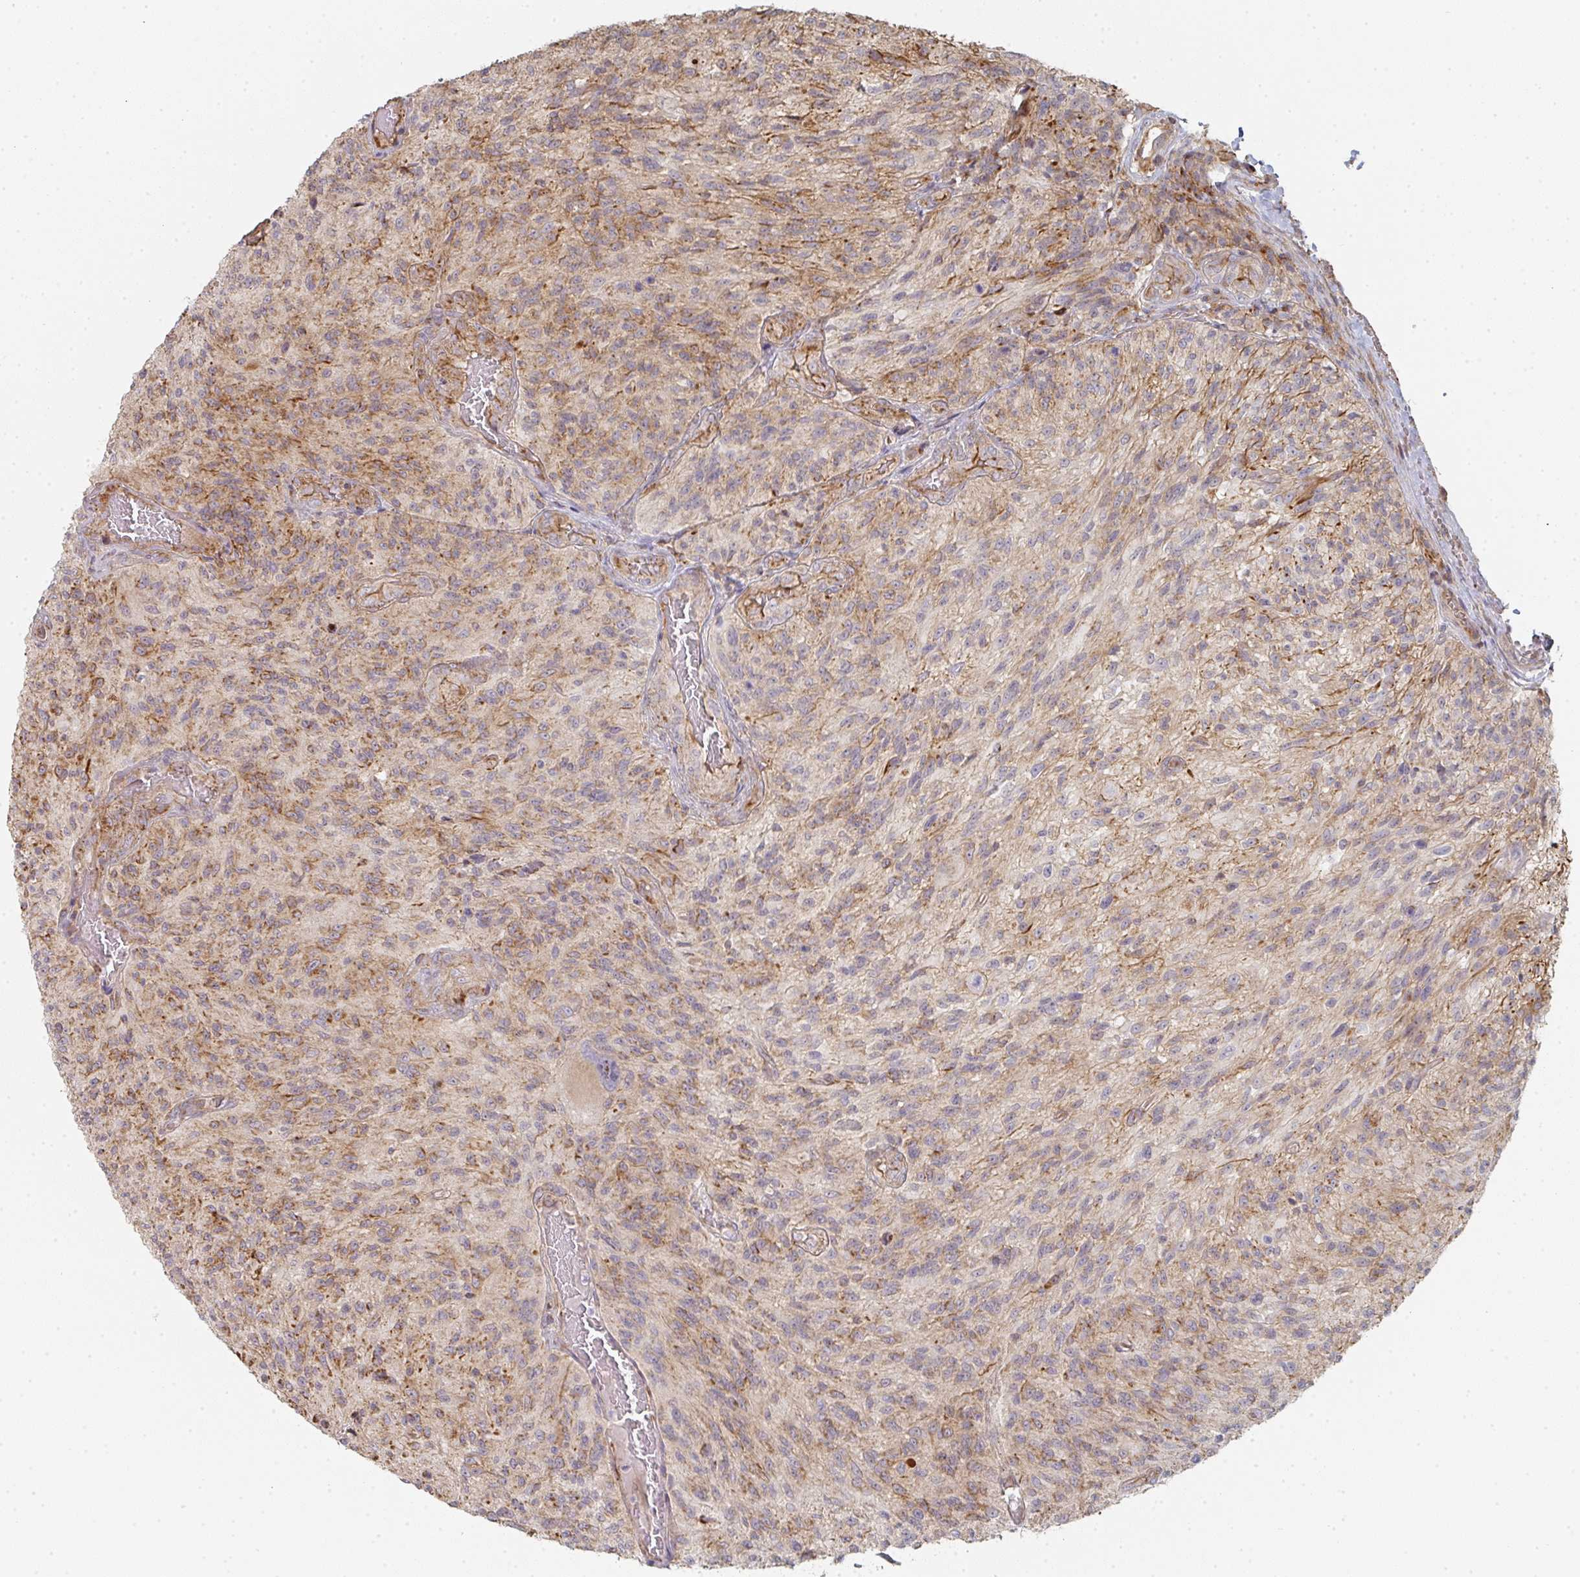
{"staining": {"intensity": "moderate", "quantity": "25%-75%", "location": "cytoplasmic/membranous"}, "tissue": "glioma", "cell_type": "Tumor cells", "image_type": "cancer", "snomed": [{"axis": "morphology", "description": "Normal tissue, NOS"}, {"axis": "morphology", "description": "Glioma, malignant, High grade"}, {"axis": "topography", "description": "Cerebral cortex"}], "caption": "A high-resolution image shows immunohistochemistry (IHC) staining of malignant high-grade glioma, which reveals moderate cytoplasmic/membranous staining in about 25%-75% of tumor cells. (Brightfield microscopy of DAB IHC at high magnification).", "gene": "ZNF526", "patient": {"sex": "male", "age": 56}}